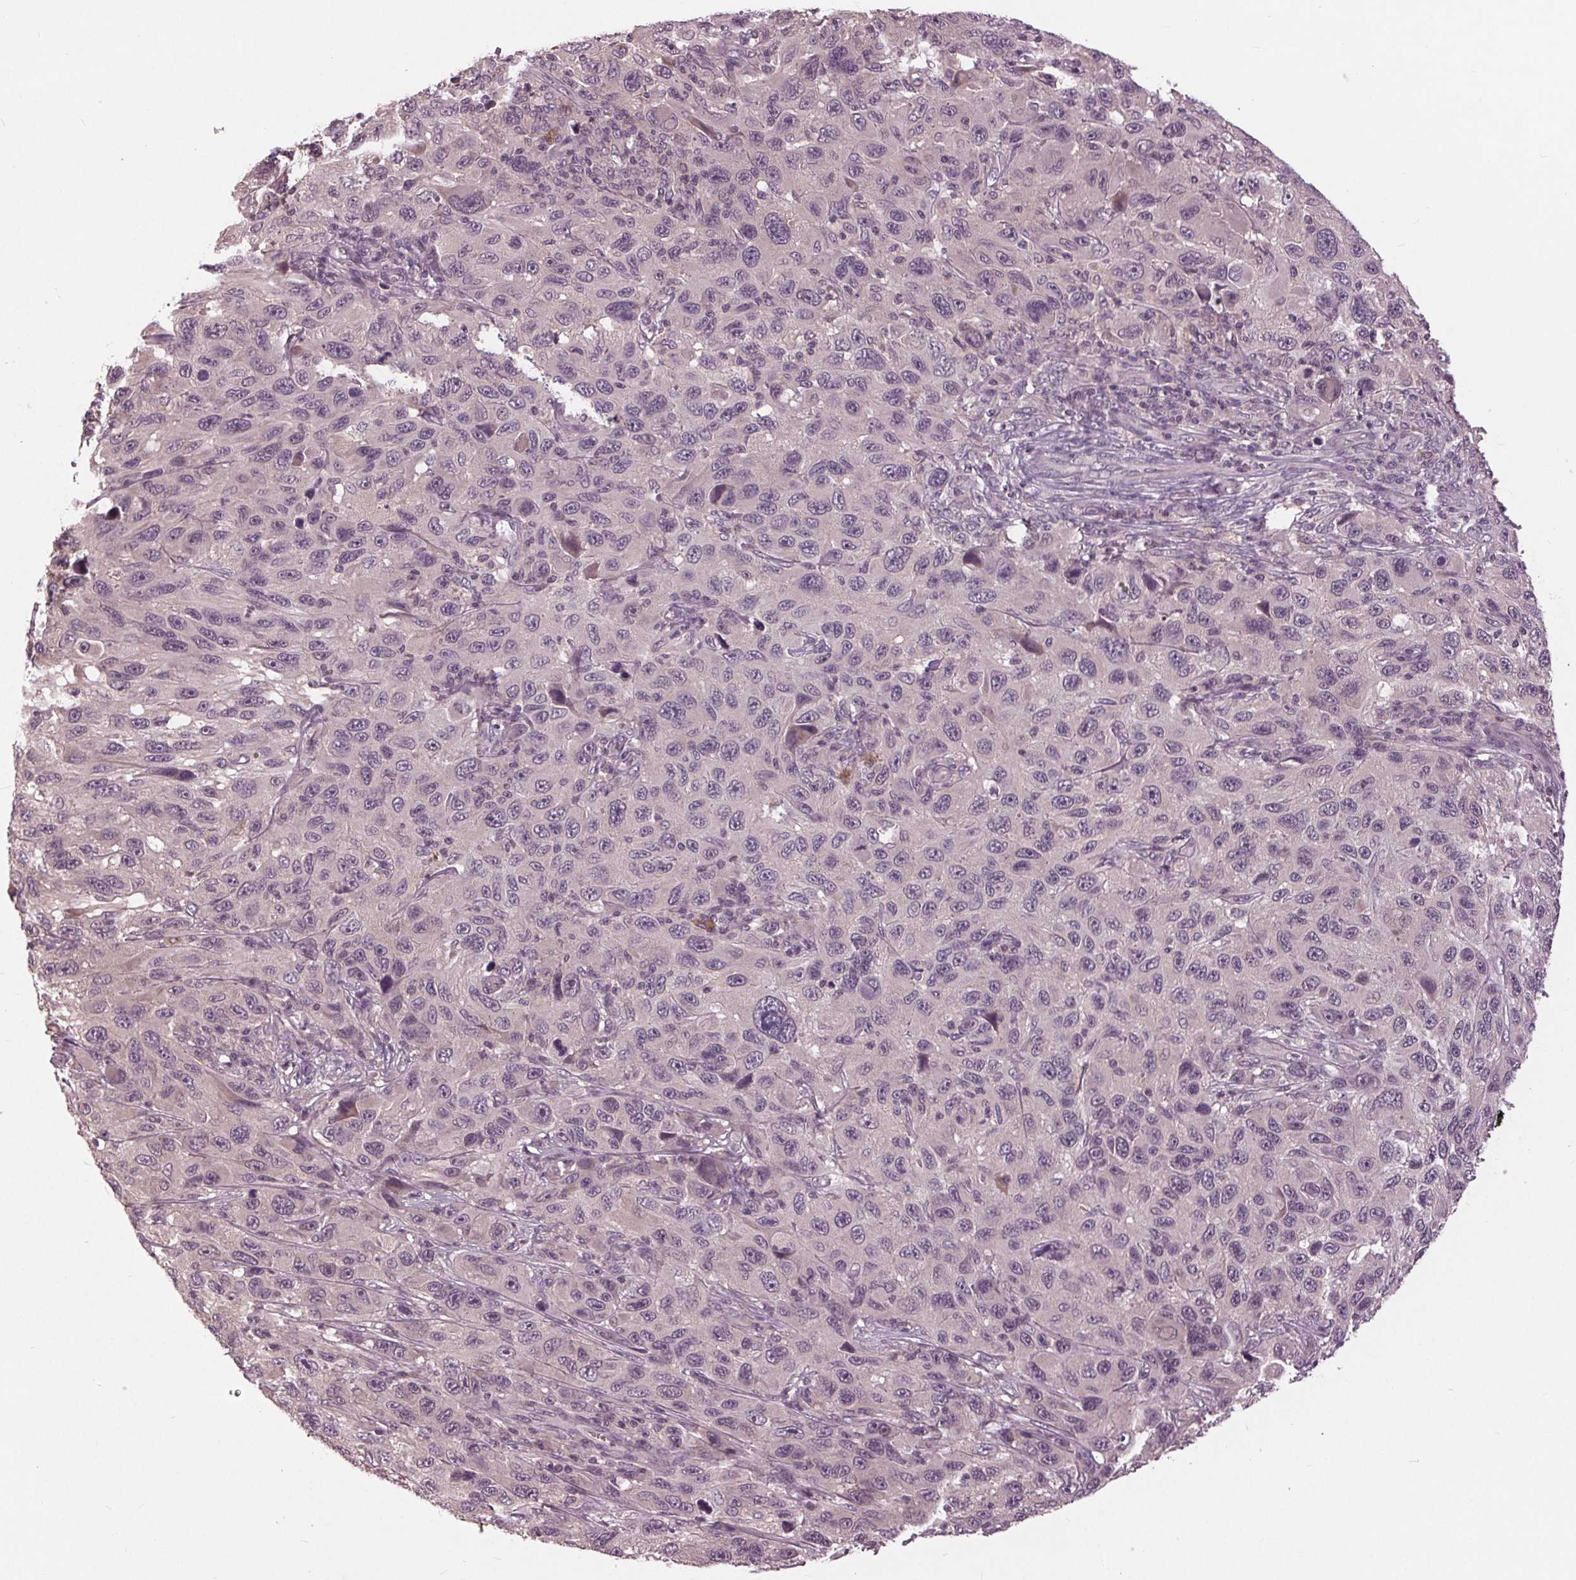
{"staining": {"intensity": "negative", "quantity": "none", "location": "none"}, "tissue": "melanoma", "cell_type": "Tumor cells", "image_type": "cancer", "snomed": [{"axis": "morphology", "description": "Malignant melanoma, NOS"}, {"axis": "topography", "description": "Skin"}], "caption": "There is no significant positivity in tumor cells of melanoma. (DAB (3,3'-diaminobenzidine) immunohistochemistry with hematoxylin counter stain).", "gene": "SIGLEC6", "patient": {"sex": "male", "age": 53}}